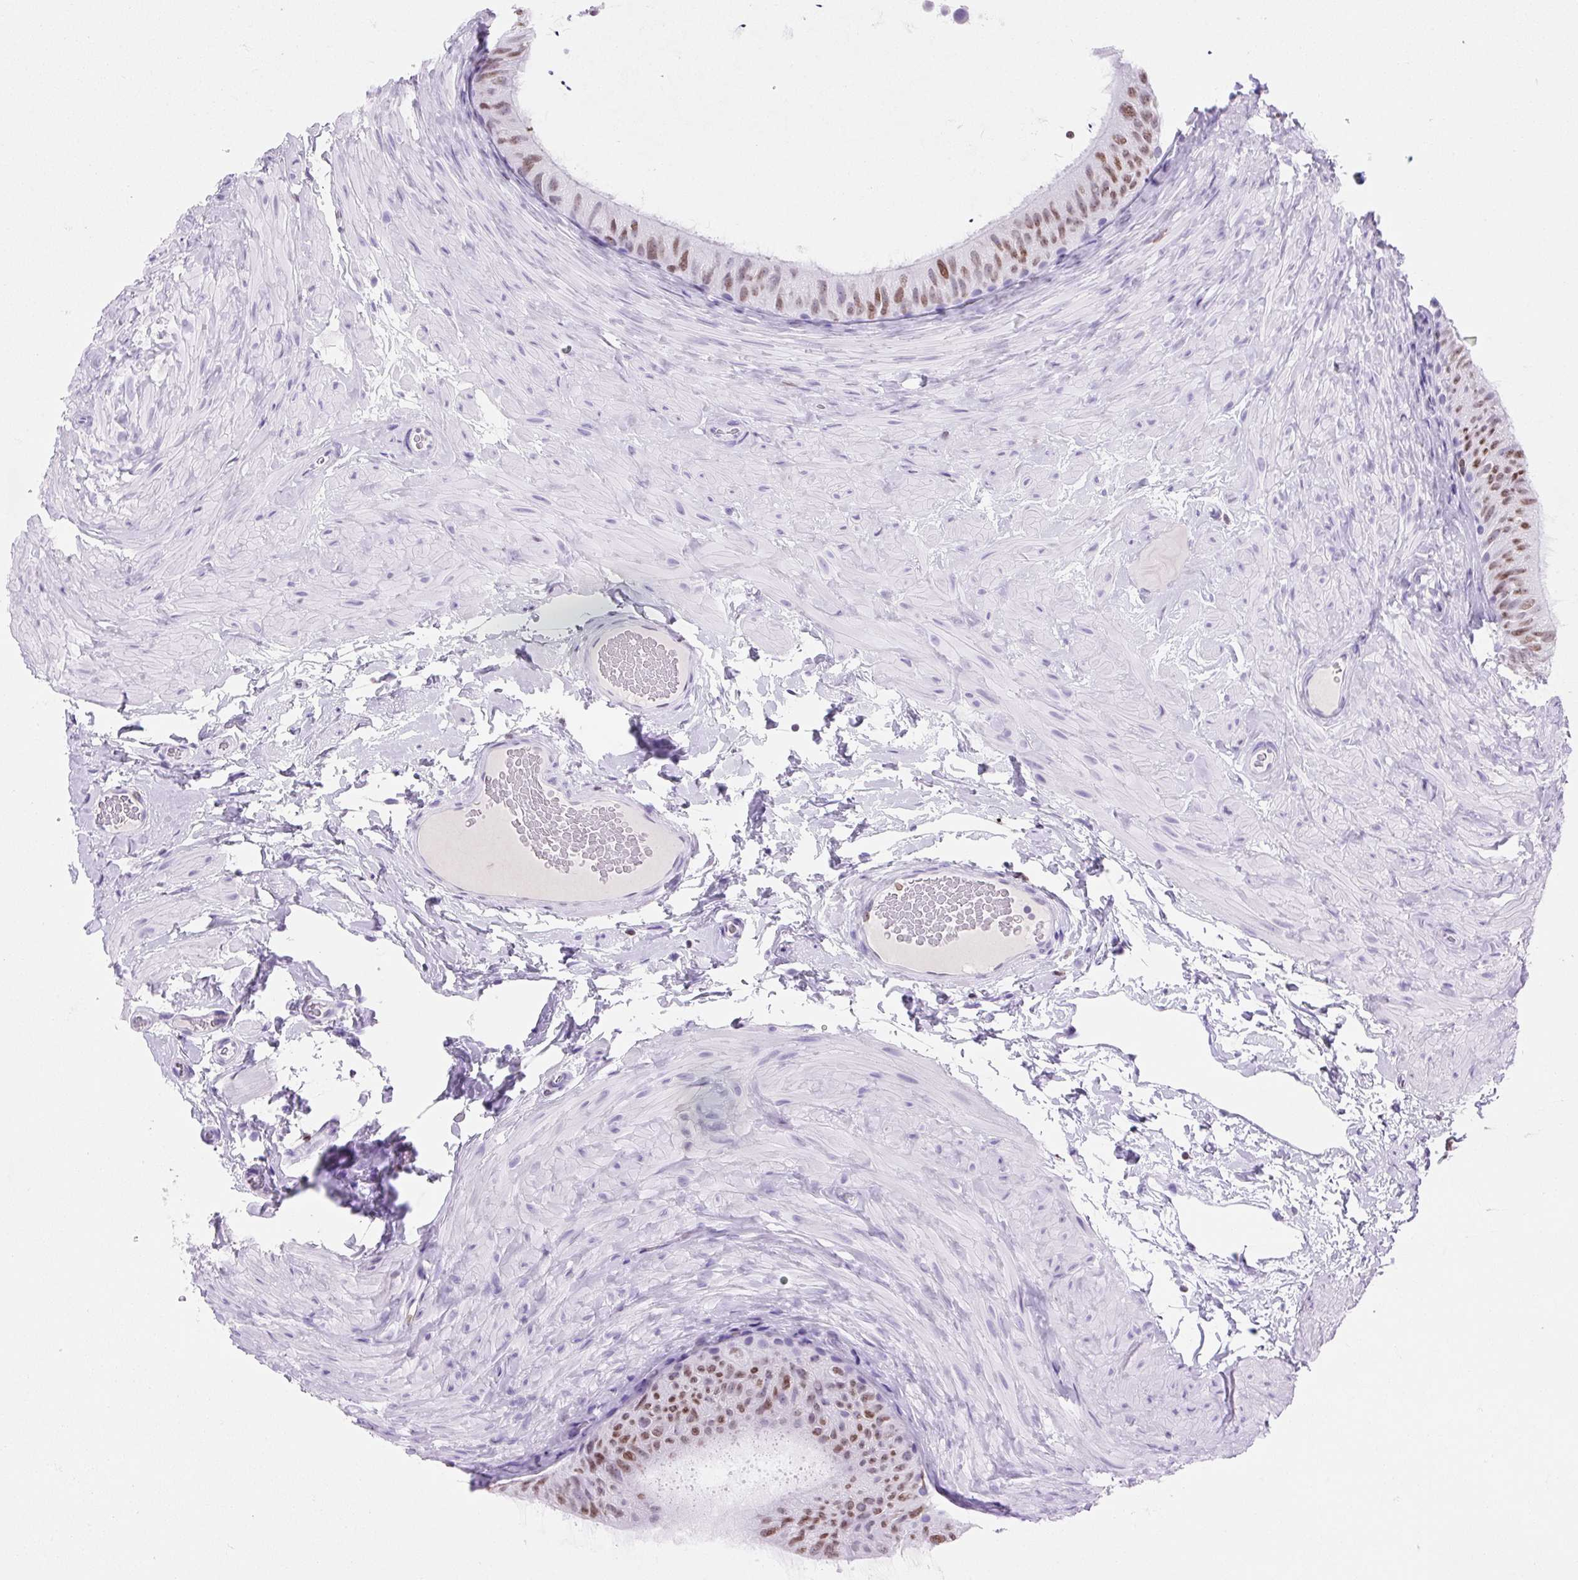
{"staining": {"intensity": "moderate", "quantity": "<25%", "location": "nuclear"}, "tissue": "epididymis", "cell_type": "Glandular cells", "image_type": "normal", "snomed": [{"axis": "morphology", "description": "Normal tissue, NOS"}, {"axis": "topography", "description": "Epididymis, spermatic cord, NOS"}, {"axis": "topography", "description": "Epididymis"}], "caption": "Immunohistochemical staining of unremarkable human epididymis reveals moderate nuclear protein positivity in approximately <25% of glandular cells.", "gene": "VPREB1", "patient": {"sex": "male", "age": 31}}